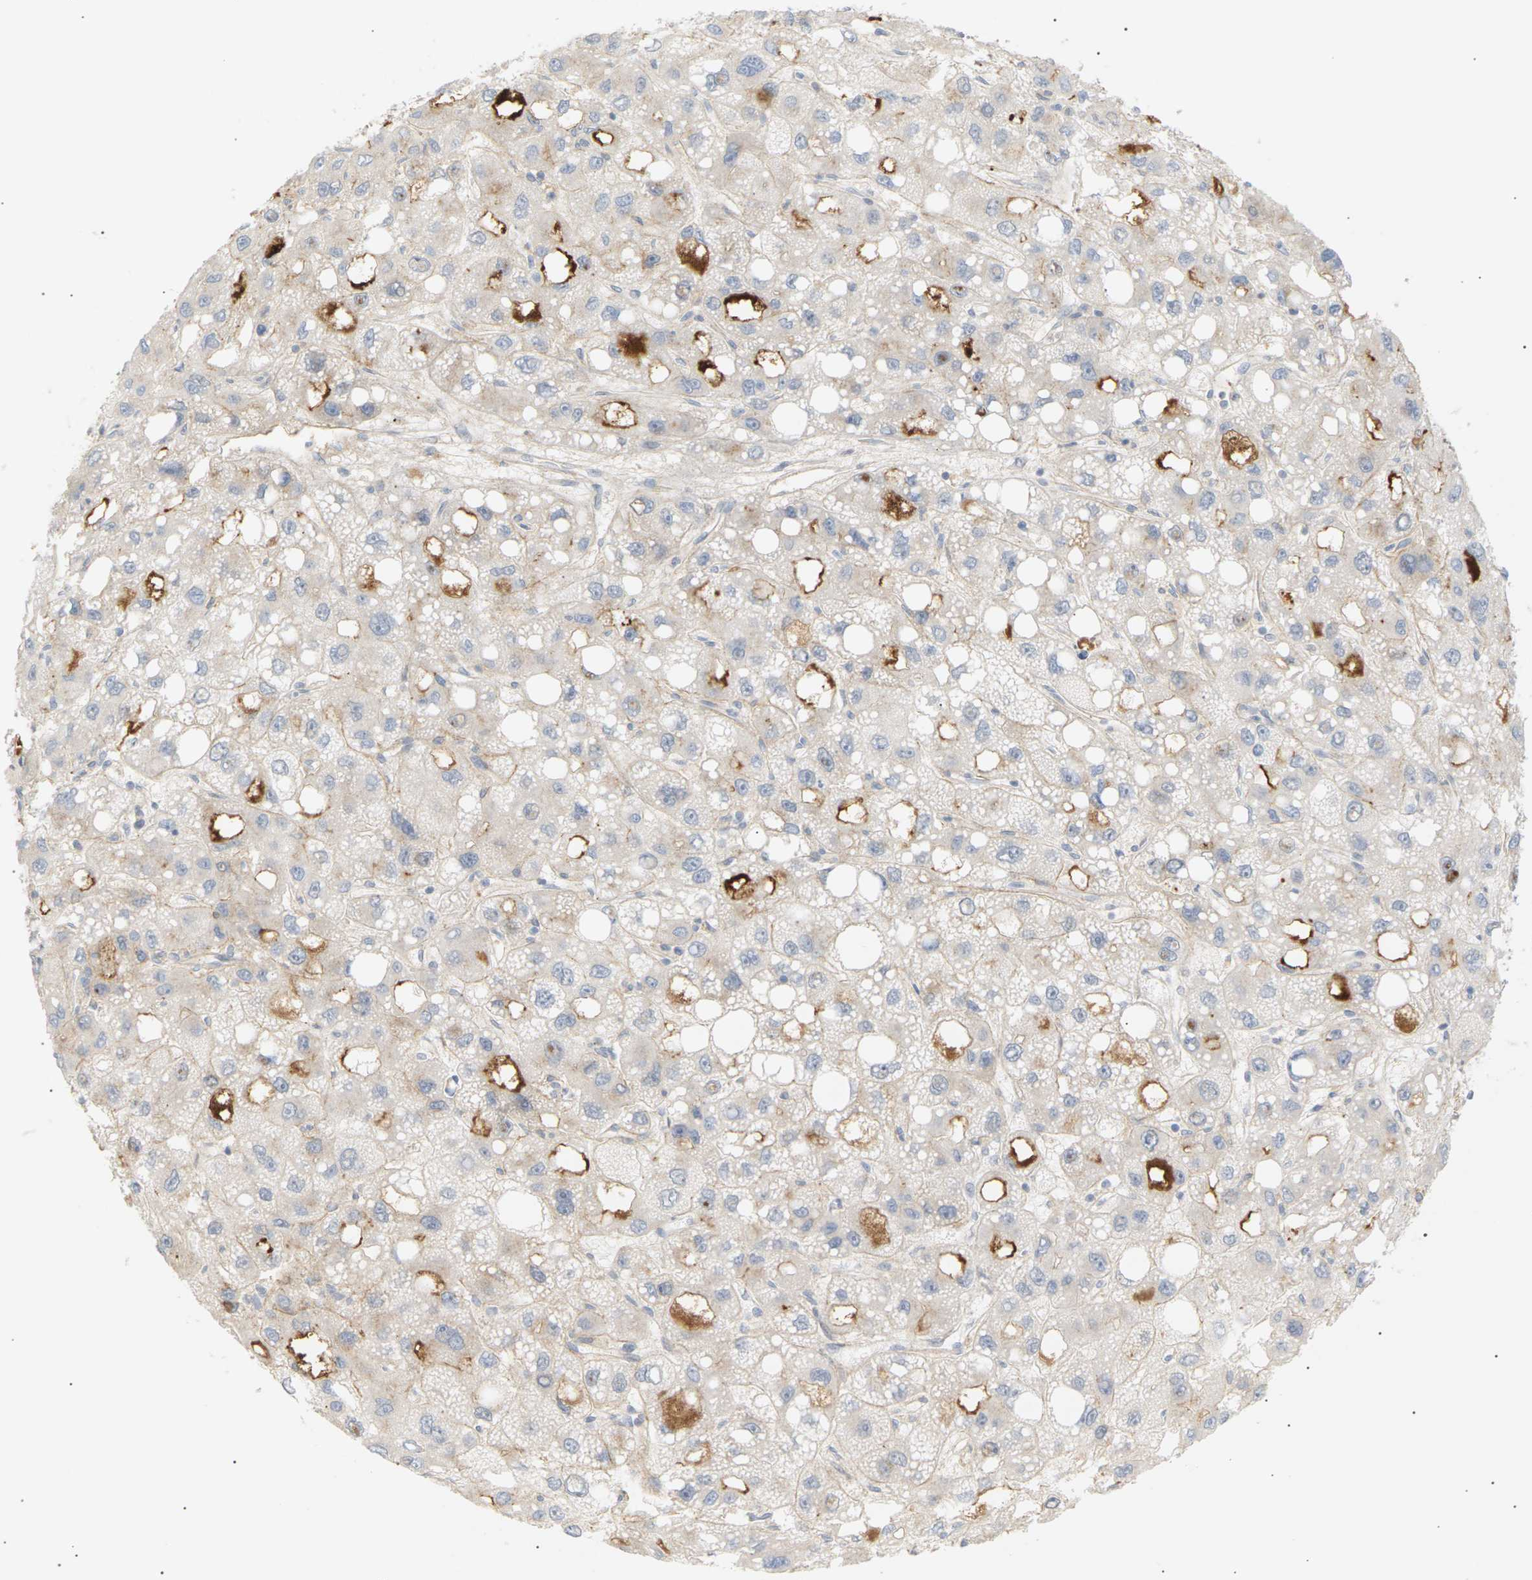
{"staining": {"intensity": "moderate", "quantity": "25%-75%", "location": "cytoplasmic/membranous"}, "tissue": "liver cancer", "cell_type": "Tumor cells", "image_type": "cancer", "snomed": [{"axis": "morphology", "description": "Carcinoma, Hepatocellular, NOS"}, {"axis": "topography", "description": "Liver"}], "caption": "An immunohistochemistry image of tumor tissue is shown. Protein staining in brown shows moderate cytoplasmic/membranous positivity in liver cancer (hepatocellular carcinoma) within tumor cells.", "gene": "CLU", "patient": {"sex": "male", "age": 55}}